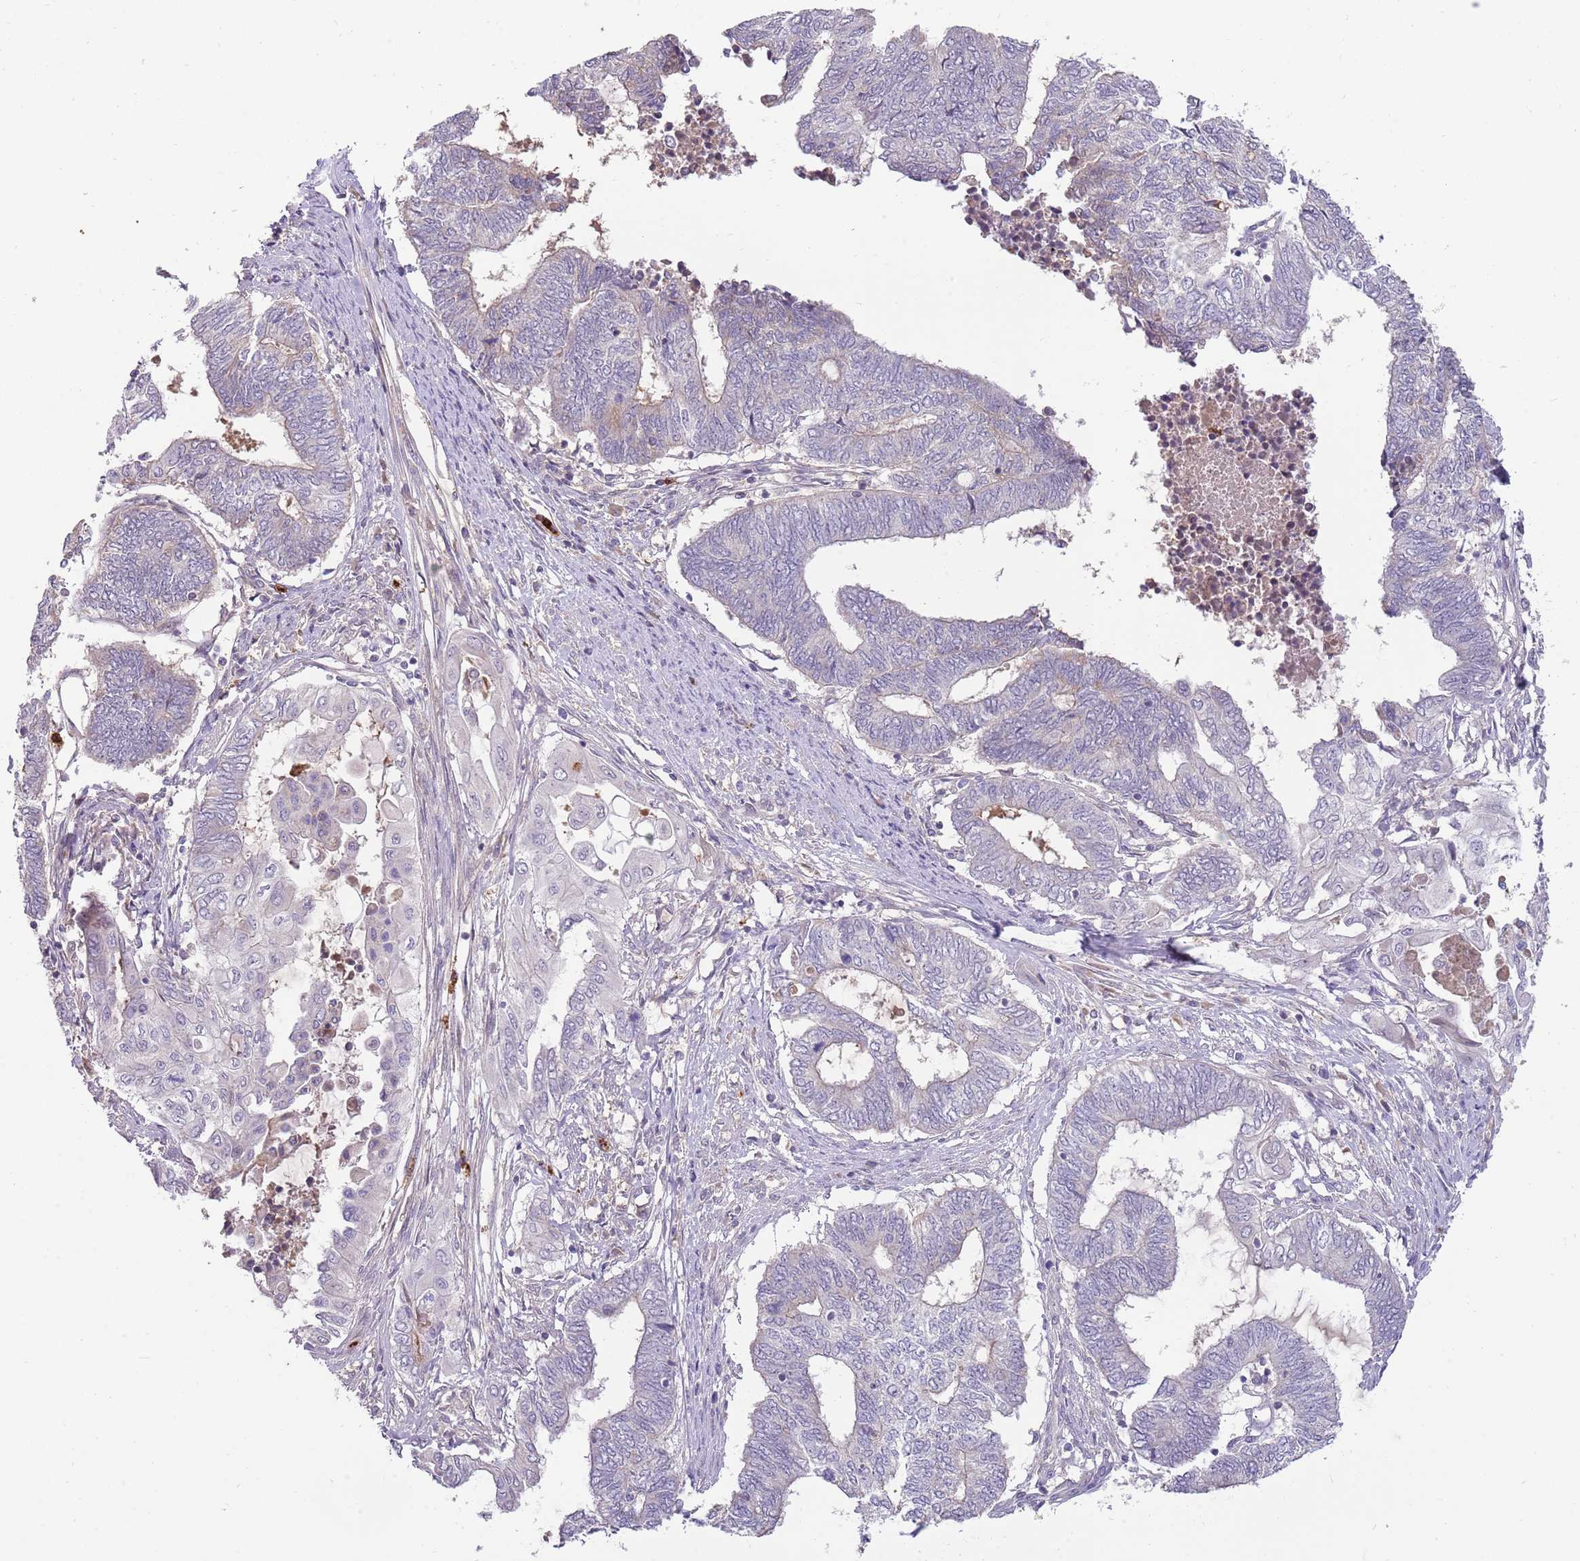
{"staining": {"intensity": "negative", "quantity": "none", "location": "none"}, "tissue": "endometrial cancer", "cell_type": "Tumor cells", "image_type": "cancer", "snomed": [{"axis": "morphology", "description": "Adenocarcinoma, NOS"}, {"axis": "topography", "description": "Uterus"}, {"axis": "topography", "description": "Endometrium"}], "caption": "IHC micrograph of neoplastic tissue: adenocarcinoma (endometrial) stained with DAB shows no significant protein positivity in tumor cells. (Brightfield microscopy of DAB (3,3'-diaminobenzidine) IHC at high magnification).", "gene": "NBPF6", "patient": {"sex": "female", "age": 70}}